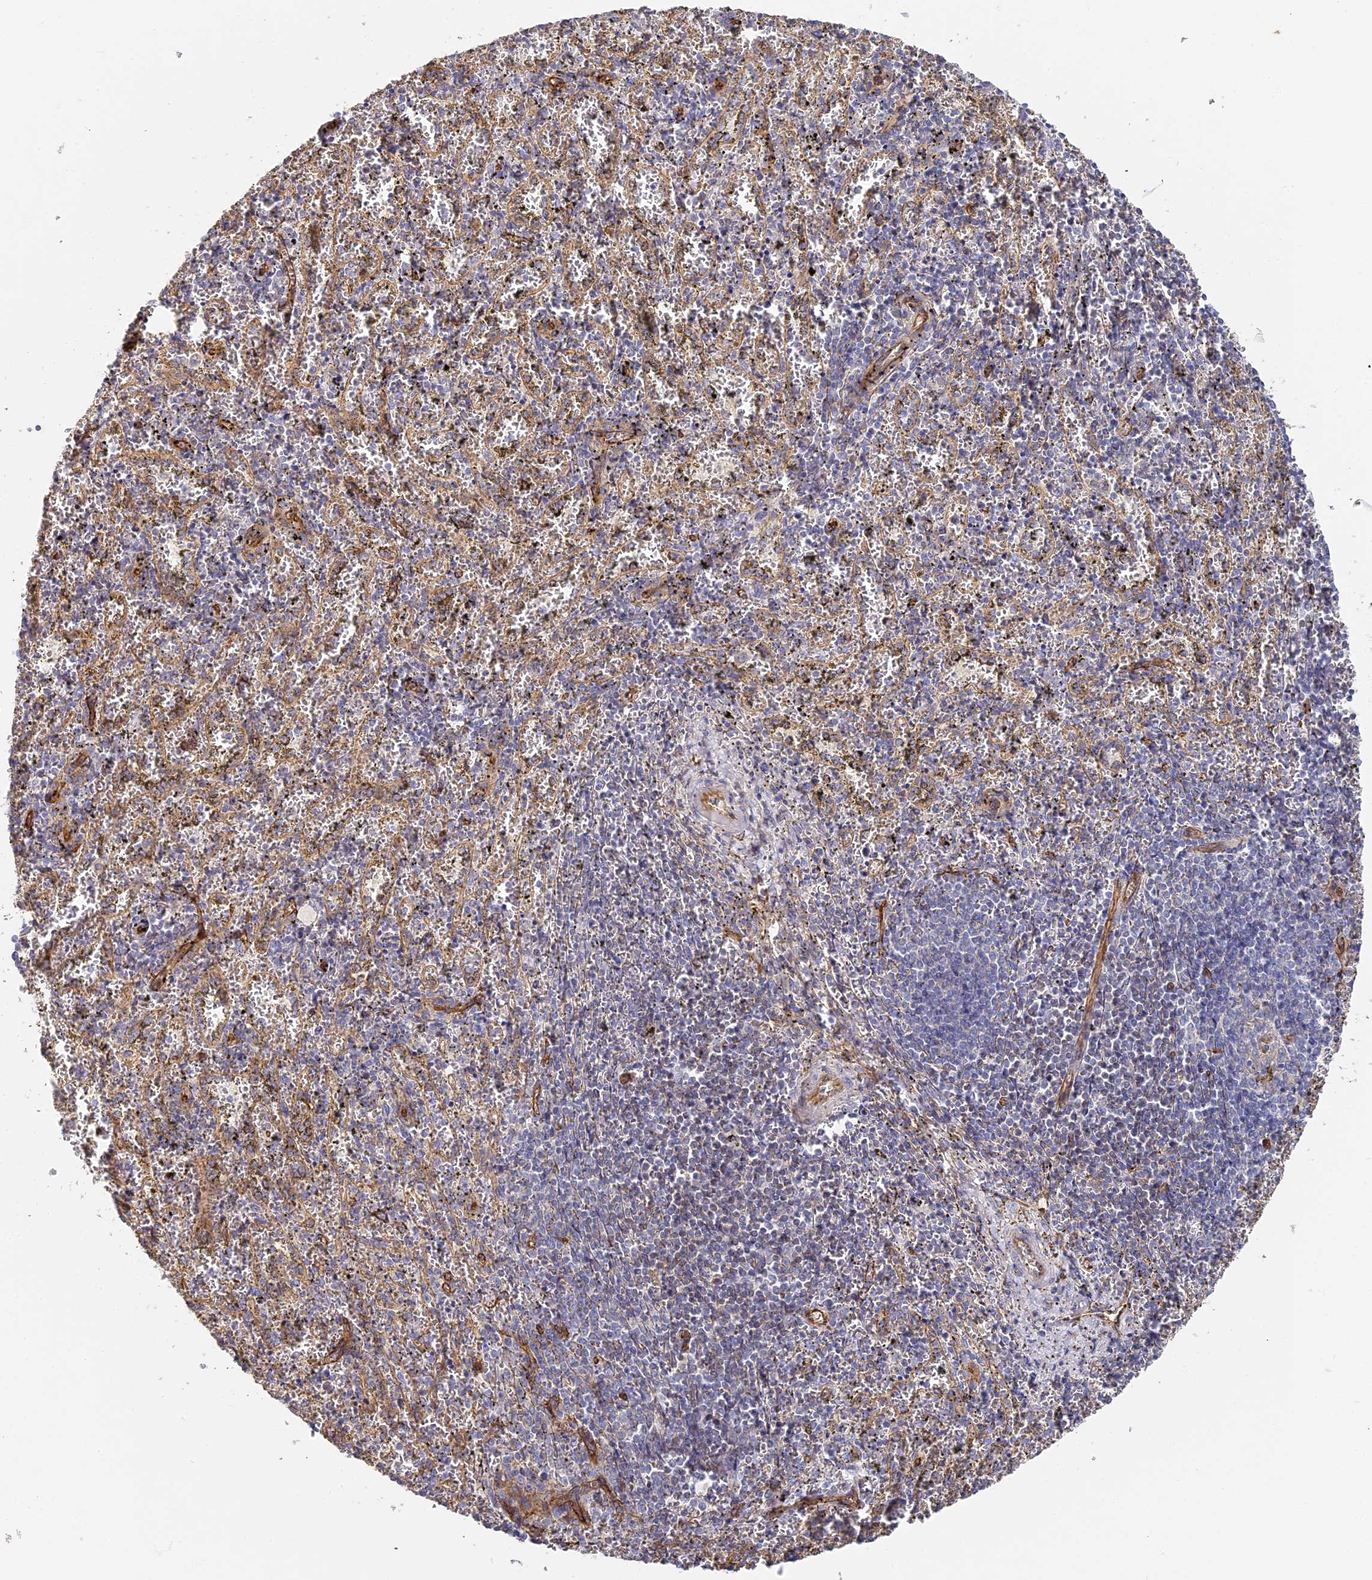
{"staining": {"intensity": "negative", "quantity": "none", "location": "none"}, "tissue": "spleen", "cell_type": "Cells in red pulp", "image_type": "normal", "snomed": [{"axis": "morphology", "description": "Normal tissue, NOS"}, {"axis": "topography", "description": "Spleen"}], "caption": "Protein analysis of unremarkable spleen shows no significant positivity in cells in red pulp.", "gene": "CCDC30", "patient": {"sex": "male", "age": 11}}